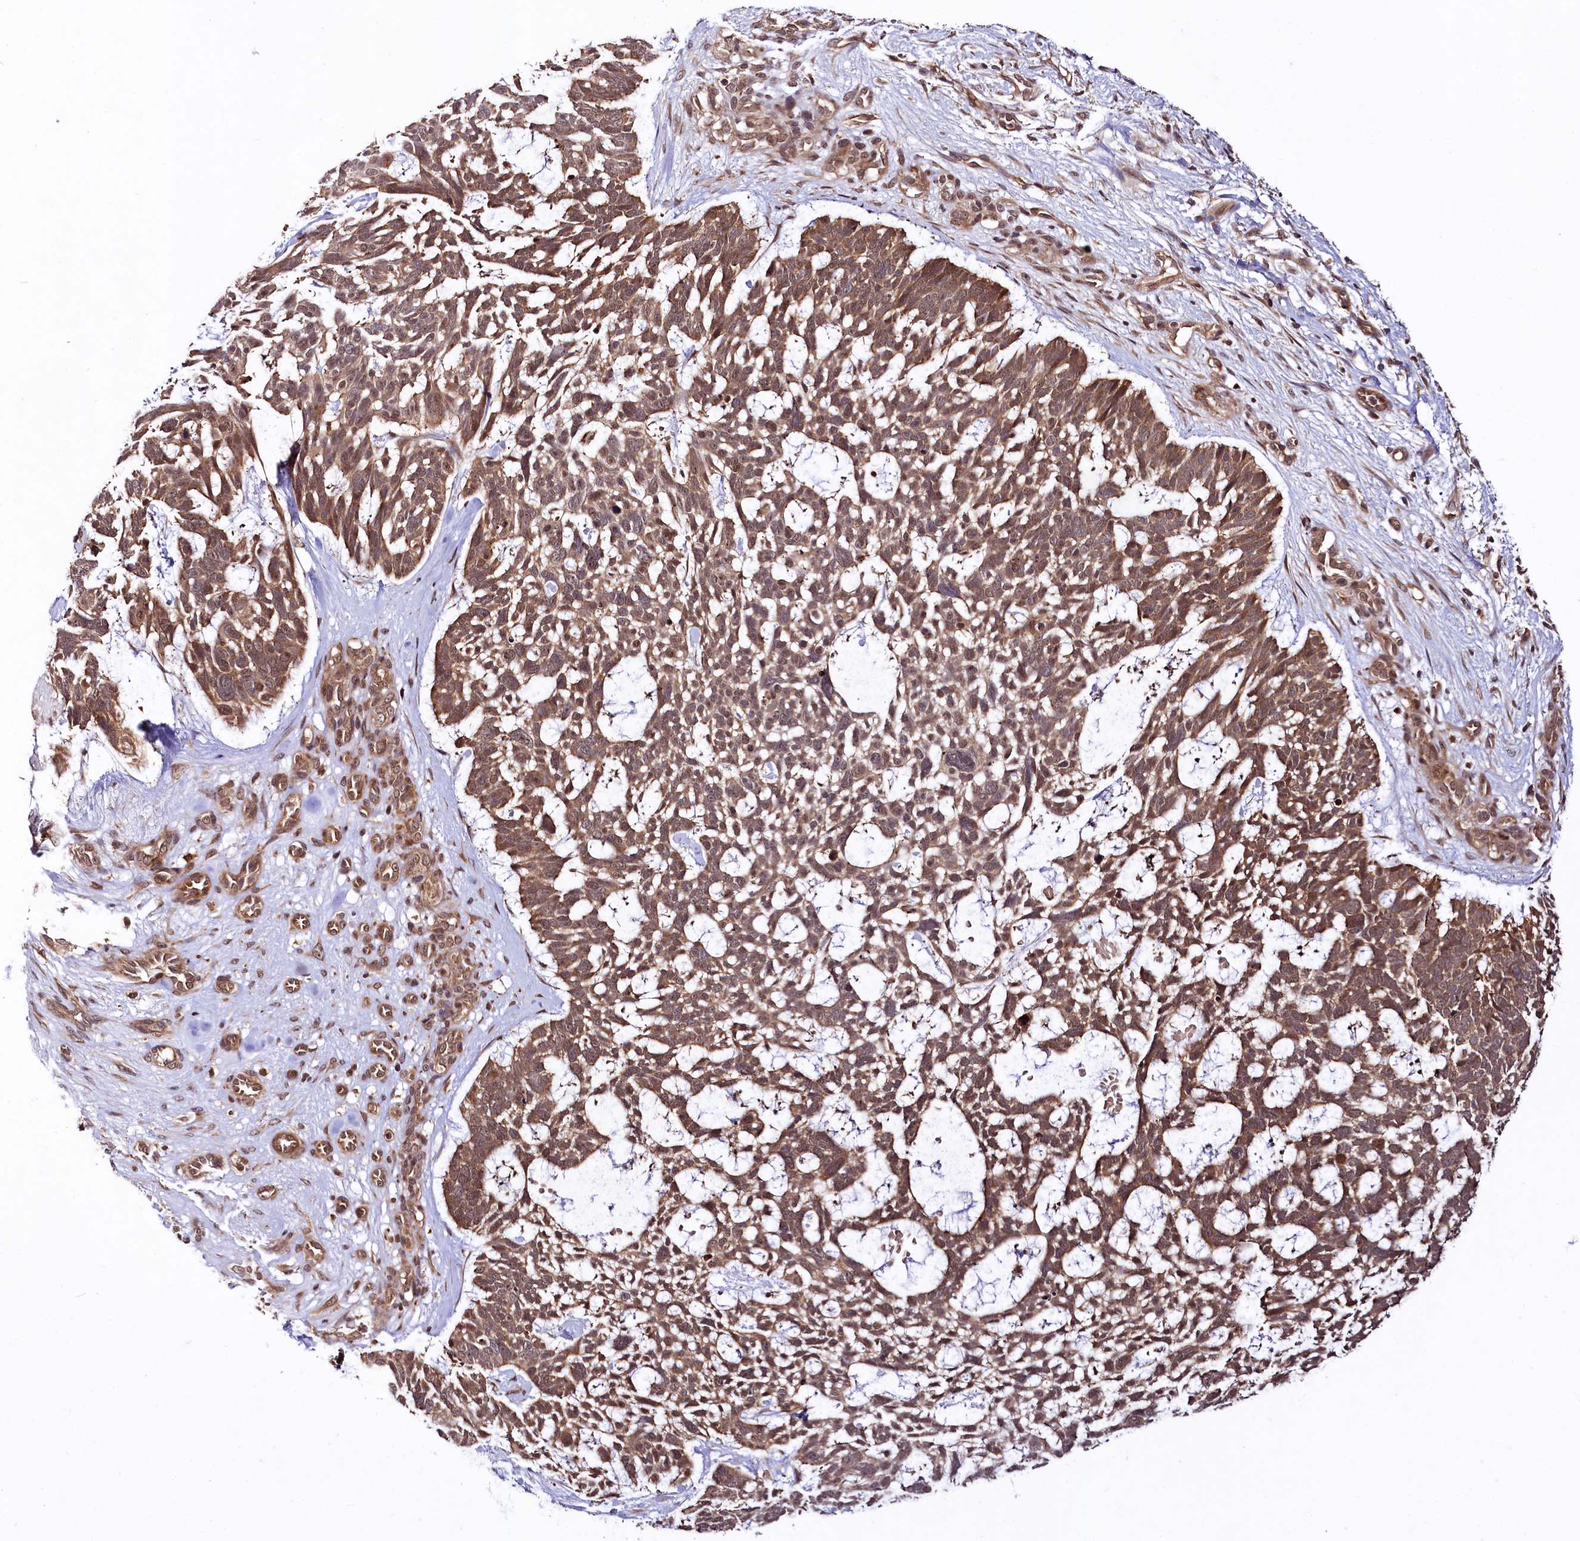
{"staining": {"intensity": "moderate", "quantity": ">75%", "location": "cytoplasmic/membranous,nuclear"}, "tissue": "skin cancer", "cell_type": "Tumor cells", "image_type": "cancer", "snomed": [{"axis": "morphology", "description": "Basal cell carcinoma"}, {"axis": "topography", "description": "Skin"}], "caption": "Skin basal cell carcinoma stained for a protein (brown) shows moderate cytoplasmic/membranous and nuclear positive staining in approximately >75% of tumor cells.", "gene": "UBE3A", "patient": {"sex": "male", "age": 88}}